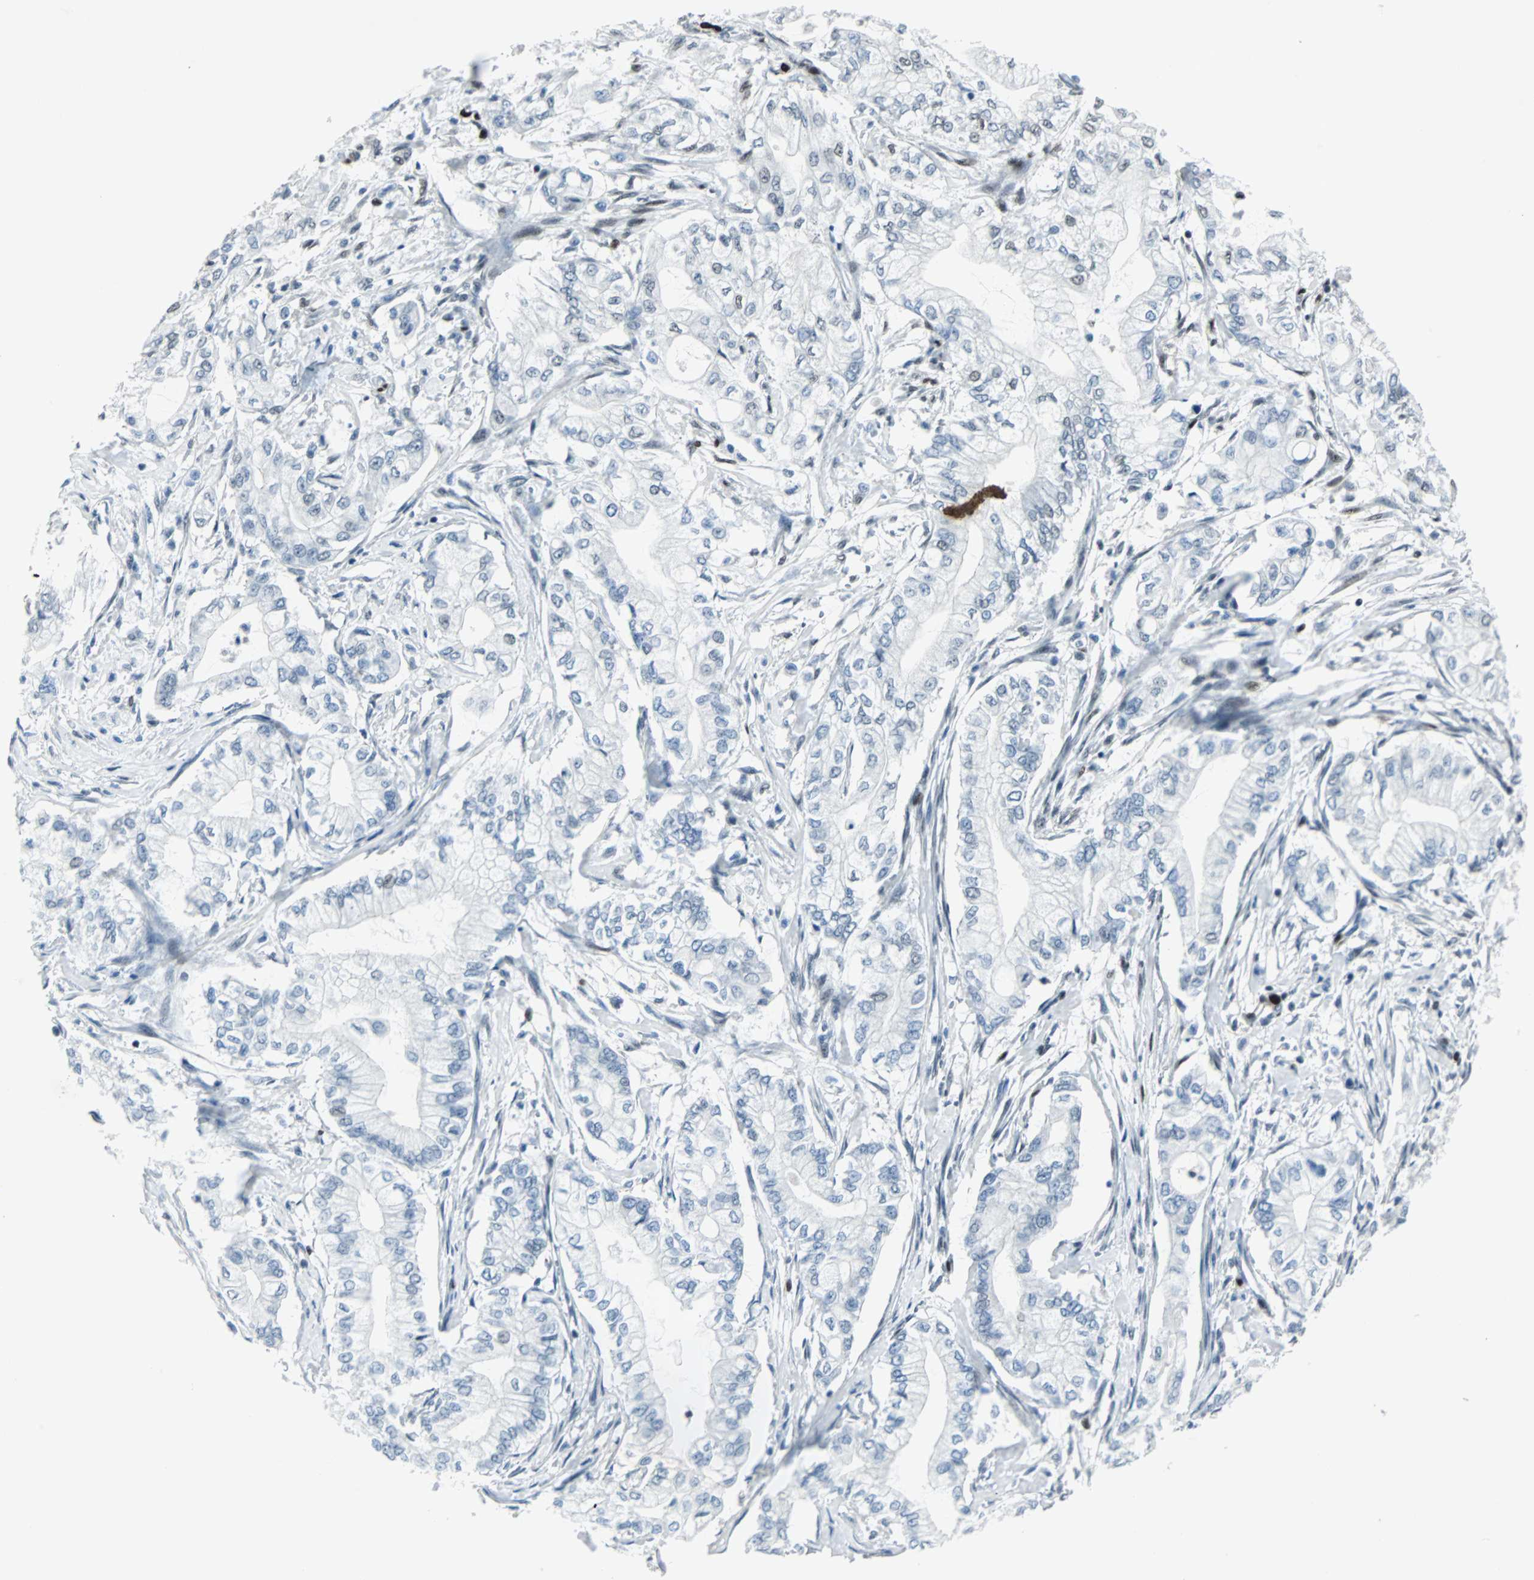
{"staining": {"intensity": "negative", "quantity": "none", "location": "none"}, "tissue": "pancreatic cancer", "cell_type": "Tumor cells", "image_type": "cancer", "snomed": [{"axis": "morphology", "description": "Adenocarcinoma, NOS"}, {"axis": "topography", "description": "Pancreas"}], "caption": "Pancreatic cancer (adenocarcinoma) was stained to show a protein in brown. There is no significant staining in tumor cells. The staining is performed using DAB brown chromogen with nuclei counter-stained in using hematoxylin.", "gene": "MEF2D", "patient": {"sex": "male", "age": 70}}